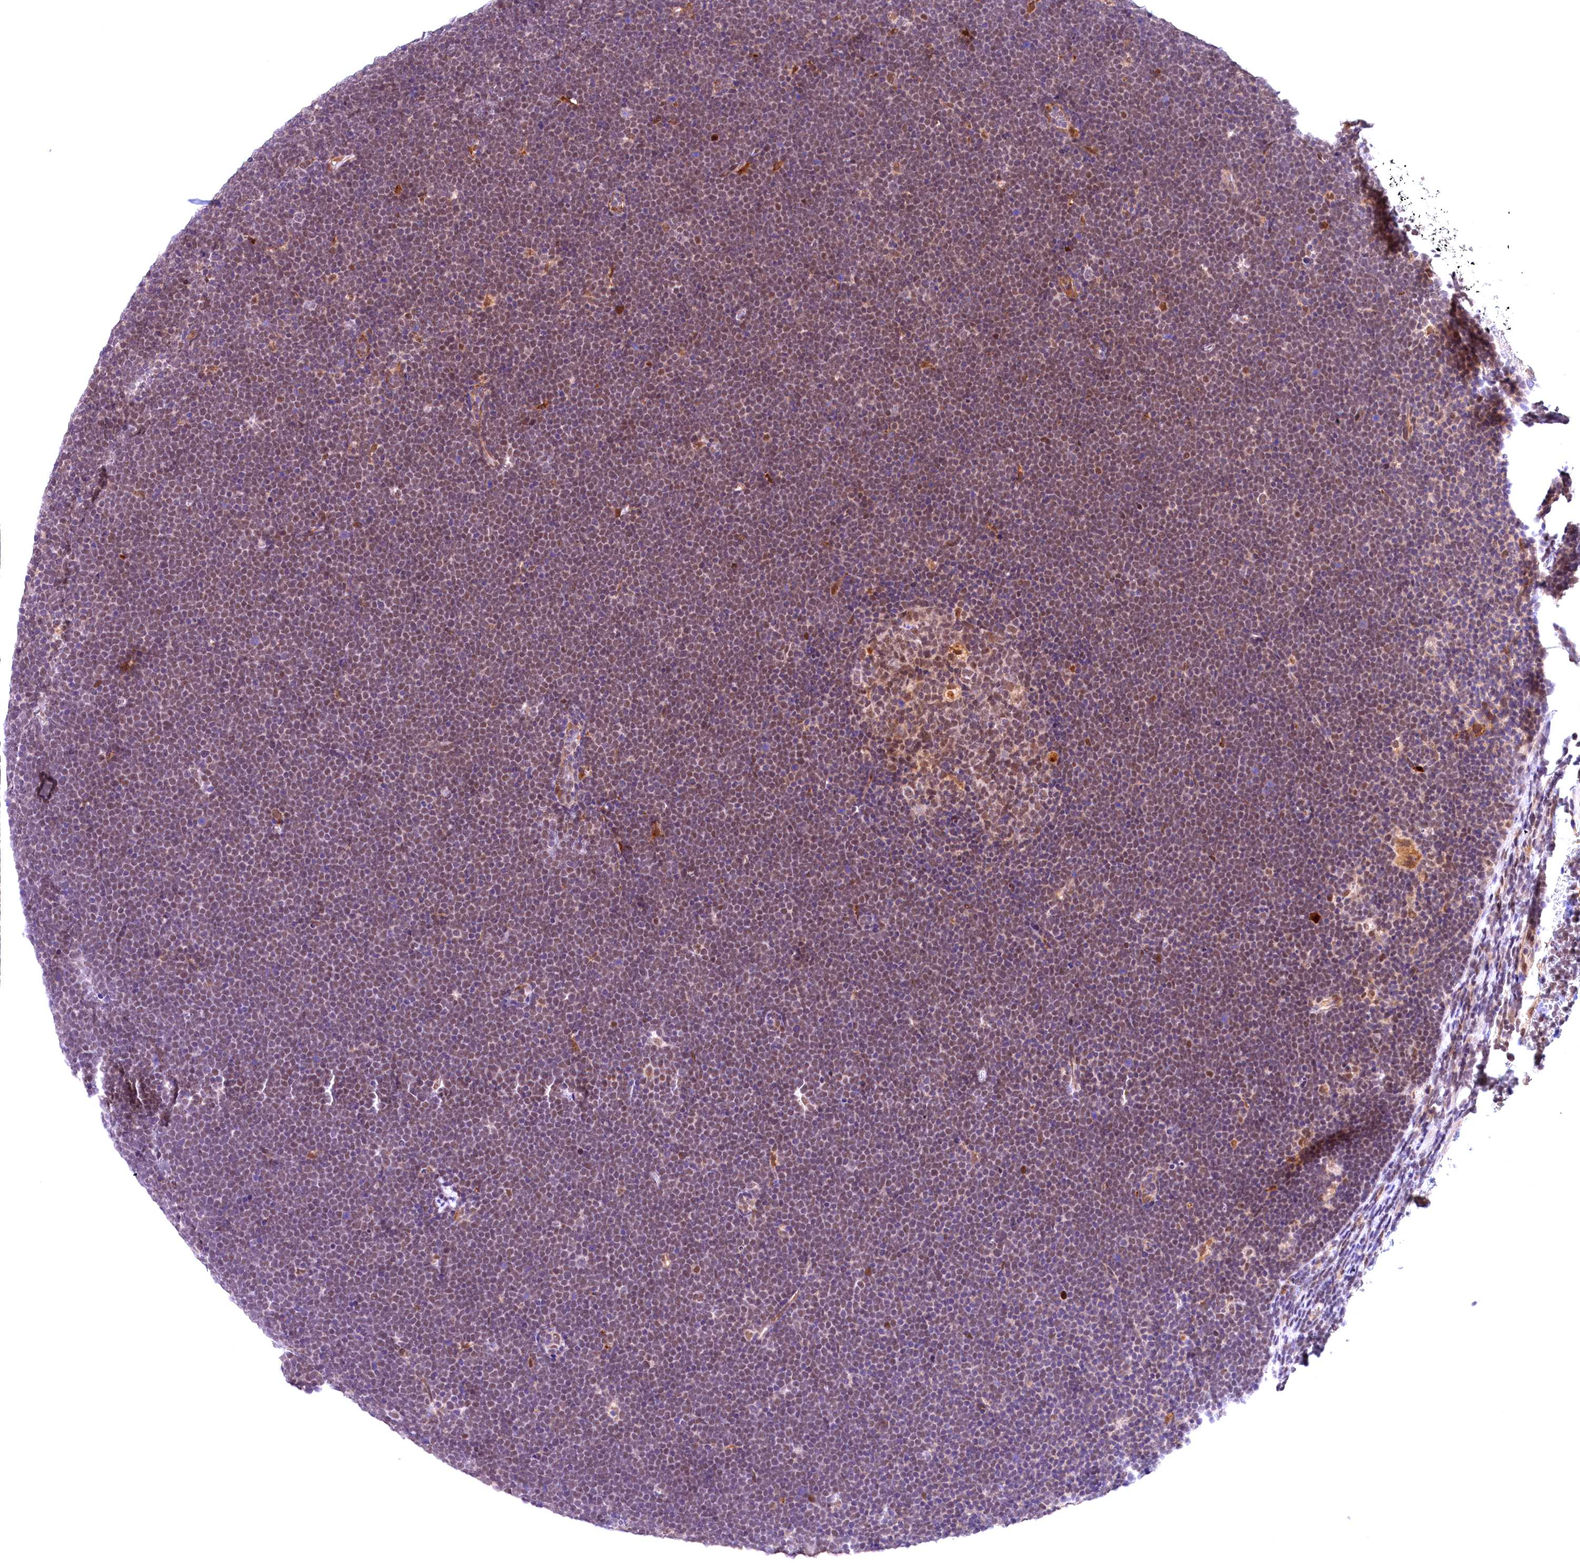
{"staining": {"intensity": "moderate", "quantity": "<25%", "location": "nuclear"}, "tissue": "lymphoma", "cell_type": "Tumor cells", "image_type": "cancer", "snomed": [{"axis": "morphology", "description": "Malignant lymphoma, non-Hodgkin's type, High grade"}, {"axis": "topography", "description": "Lymph node"}], "caption": "Protein staining displays moderate nuclear expression in approximately <25% of tumor cells in lymphoma.", "gene": "FBXO45", "patient": {"sex": "male", "age": 13}}